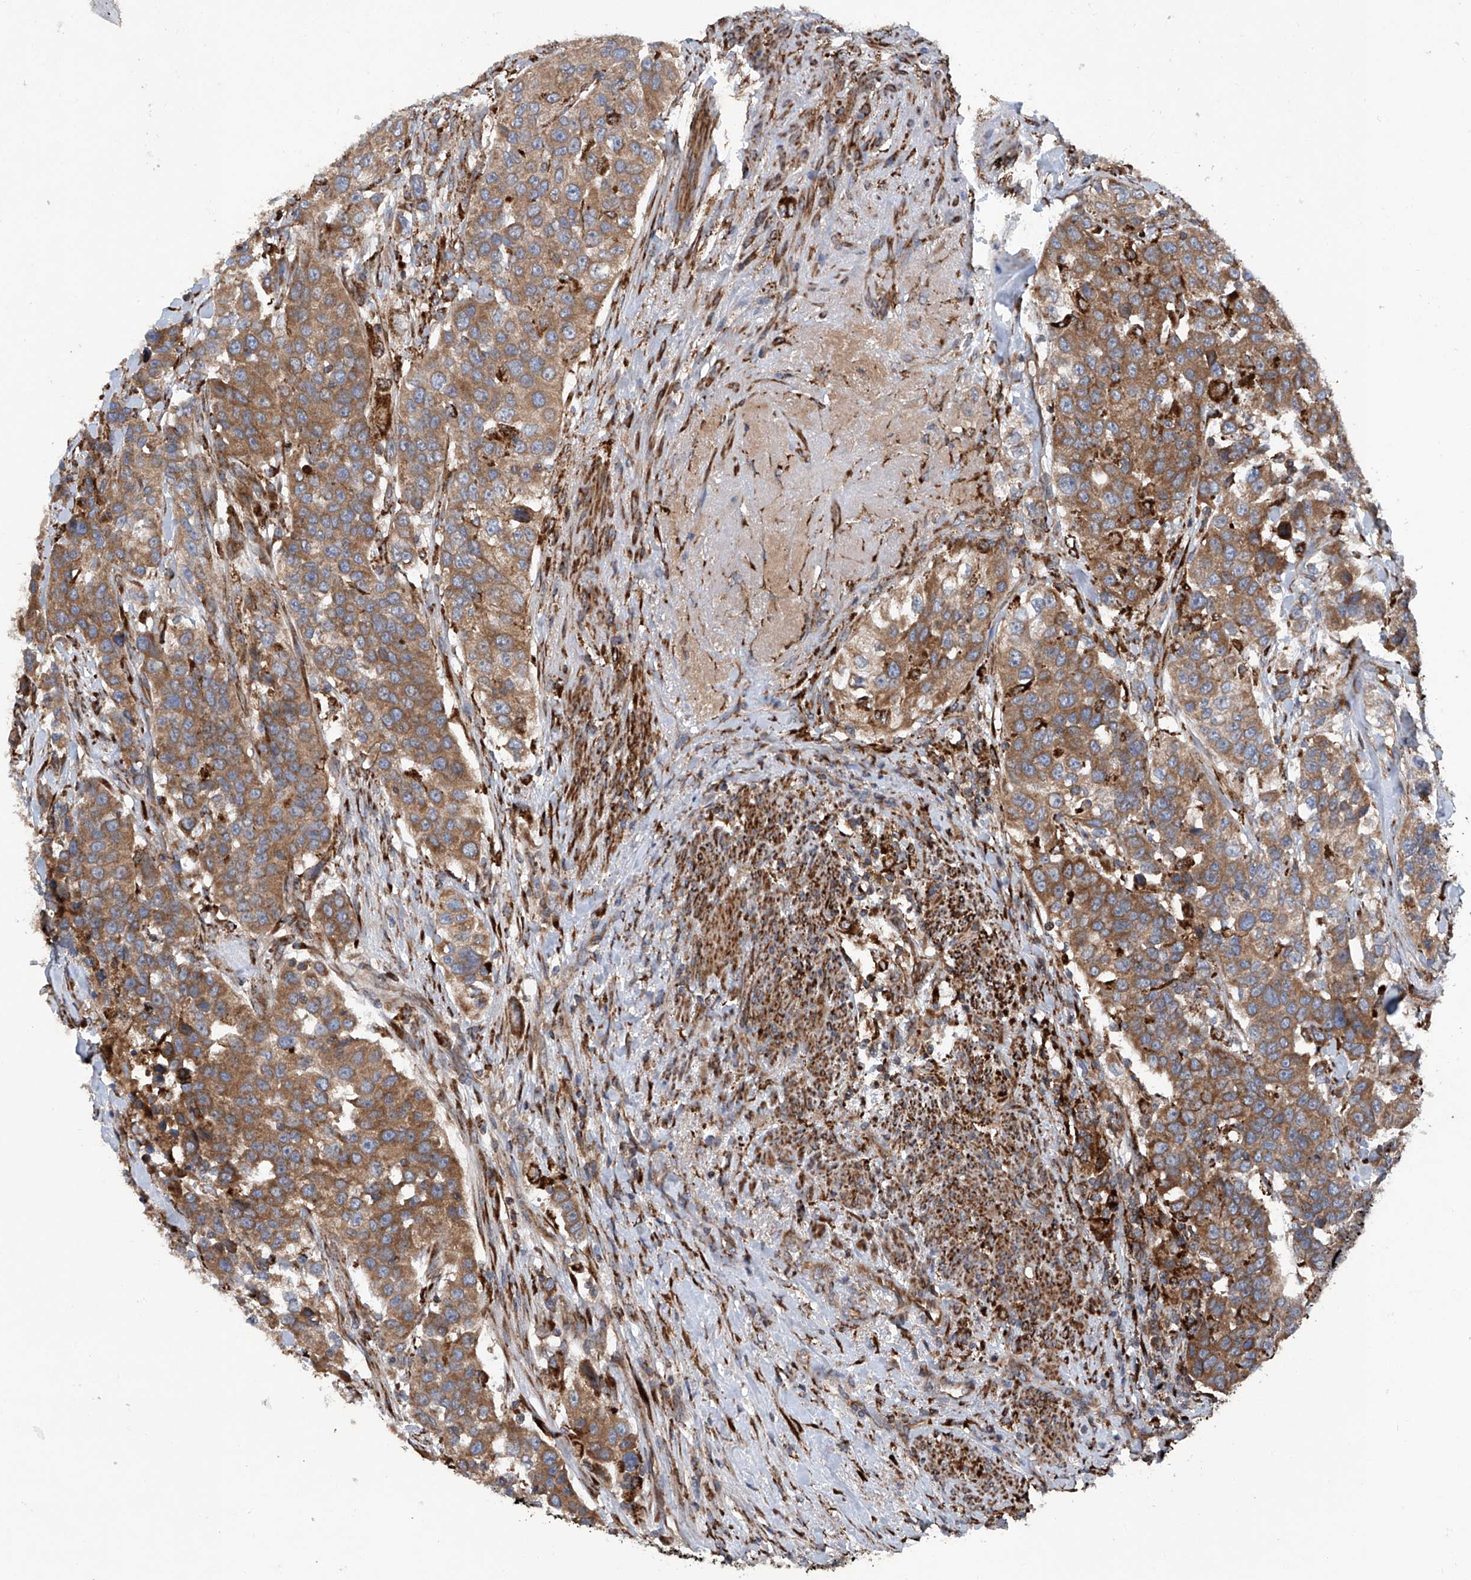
{"staining": {"intensity": "moderate", "quantity": ">75%", "location": "cytoplasmic/membranous"}, "tissue": "urothelial cancer", "cell_type": "Tumor cells", "image_type": "cancer", "snomed": [{"axis": "morphology", "description": "Urothelial carcinoma, High grade"}, {"axis": "topography", "description": "Urinary bladder"}], "caption": "Protein analysis of urothelial carcinoma (high-grade) tissue displays moderate cytoplasmic/membranous staining in about >75% of tumor cells. The staining is performed using DAB (3,3'-diaminobenzidine) brown chromogen to label protein expression. The nuclei are counter-stained blue using hematoxylin.", "gene": "ASCC3", "patient": {"sex": "female", "age": 80}}